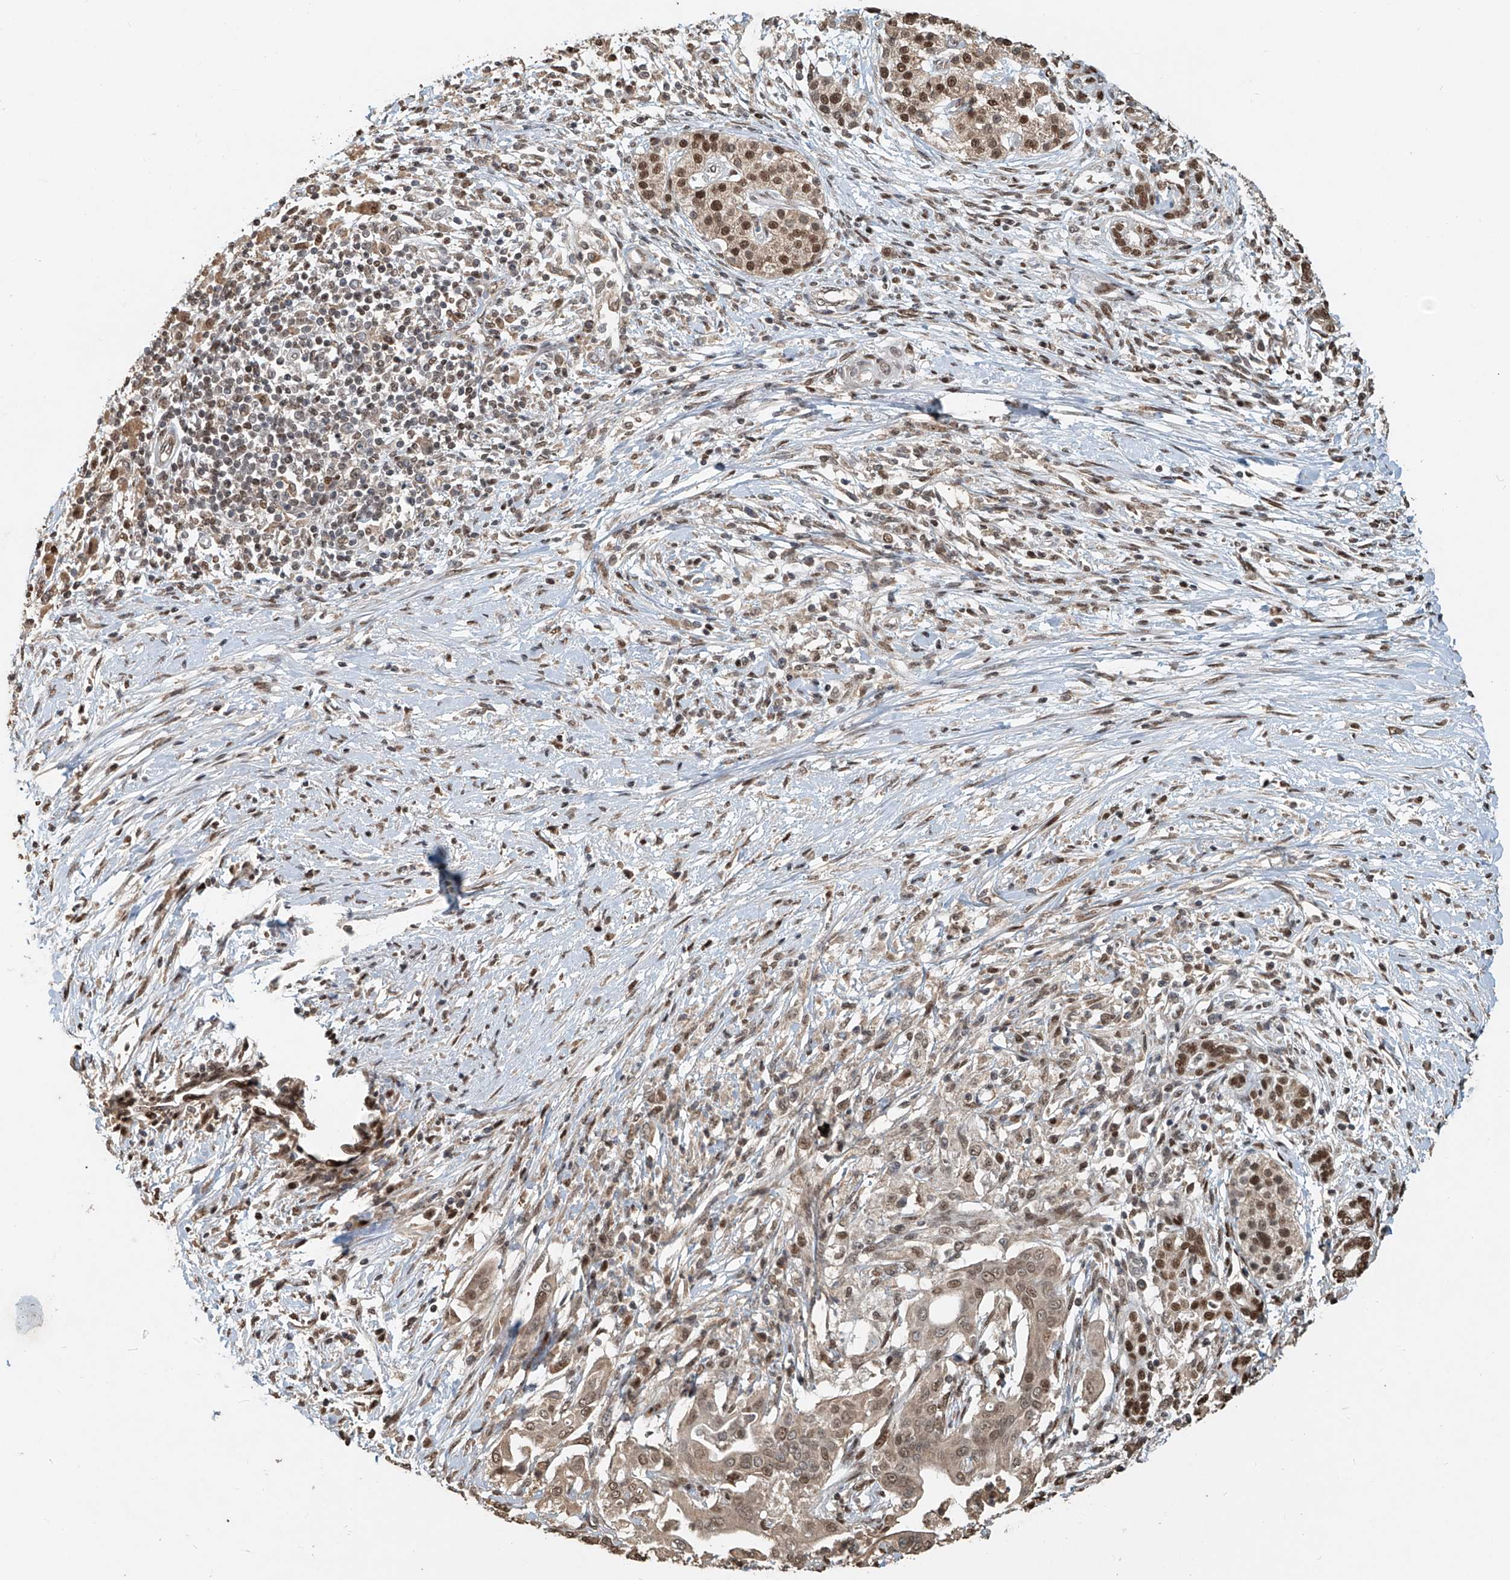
{"staining": {"intensity": "moderate", "quantity": ">75%", "location": "cytoplasmic/membranous,nuclear"}, "tissue": "pancreatic cancer", "cell_type": "Tumor cells", "image_type": "cancer", "snomed": [{"axis": "morphology", "description": "Adenocarcinoma, NOS"}, {"axis": "topography", "description": "Pancreas"}], "caption": "Pancreatic adenocarcinoma stained for a protein shows moderate cytoplasmic/membranous and nuclear positivity in tumor cells.", "gene": "RMND1", "patient": {"sex": "male", "age": 58}}